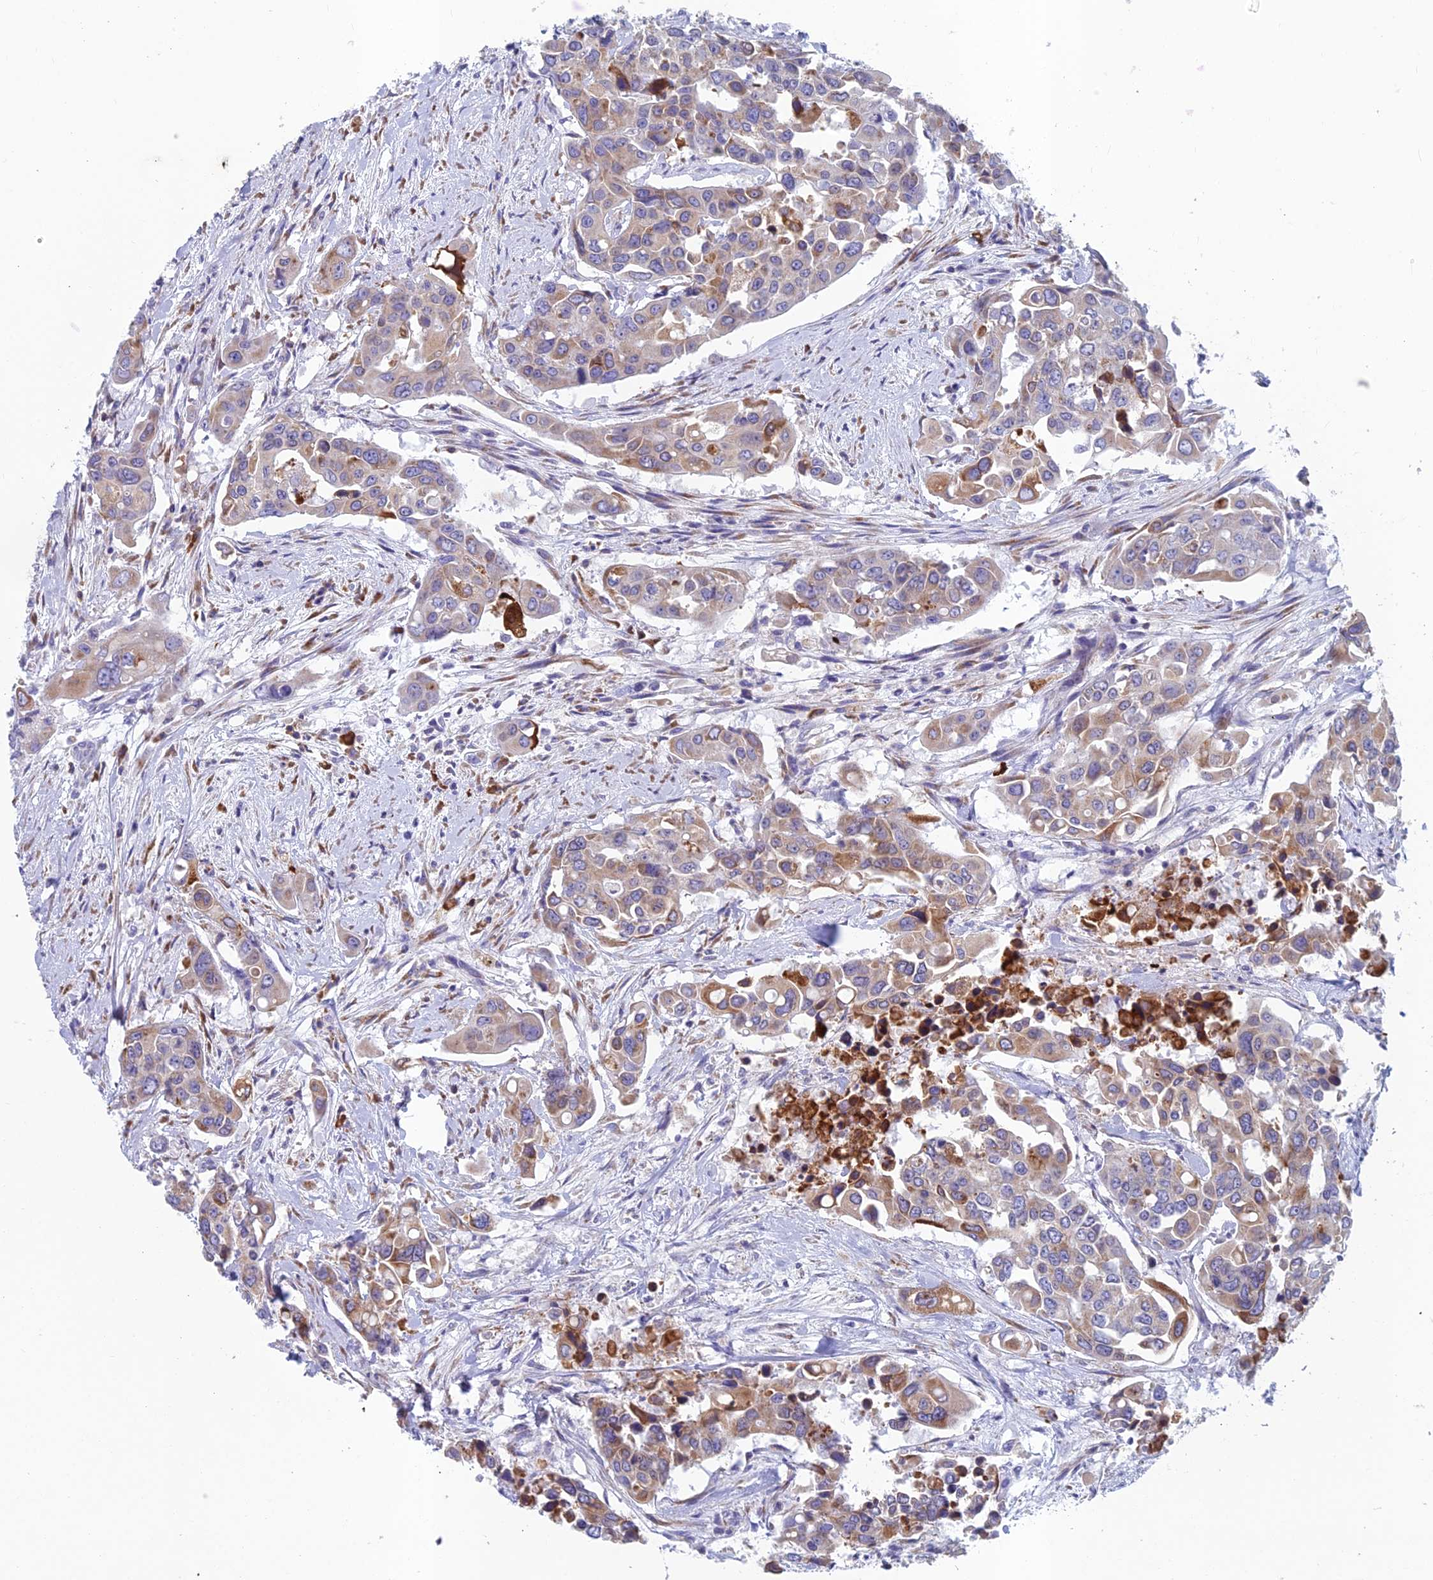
{"staining": {"intensity": "weak", "quantity": ">75%", "location": "cytoplasmic/membranous"}, "tissue": "colorectal cancer", "cell_type": "Tumor cells", "image_type": "cancer", "snomed": [{"axis": "morphology", "description": "Adenocarcinoma, NOS"}, {"axis": "topography", "description": "Colon"}], "caption": "Colorectal cancer stained for a protein exhibits weak cytoplasmic/membranous positivity in tumor cells.", "gene": "ABI3BP", "patient": {"sex": "male", "age": 77}}